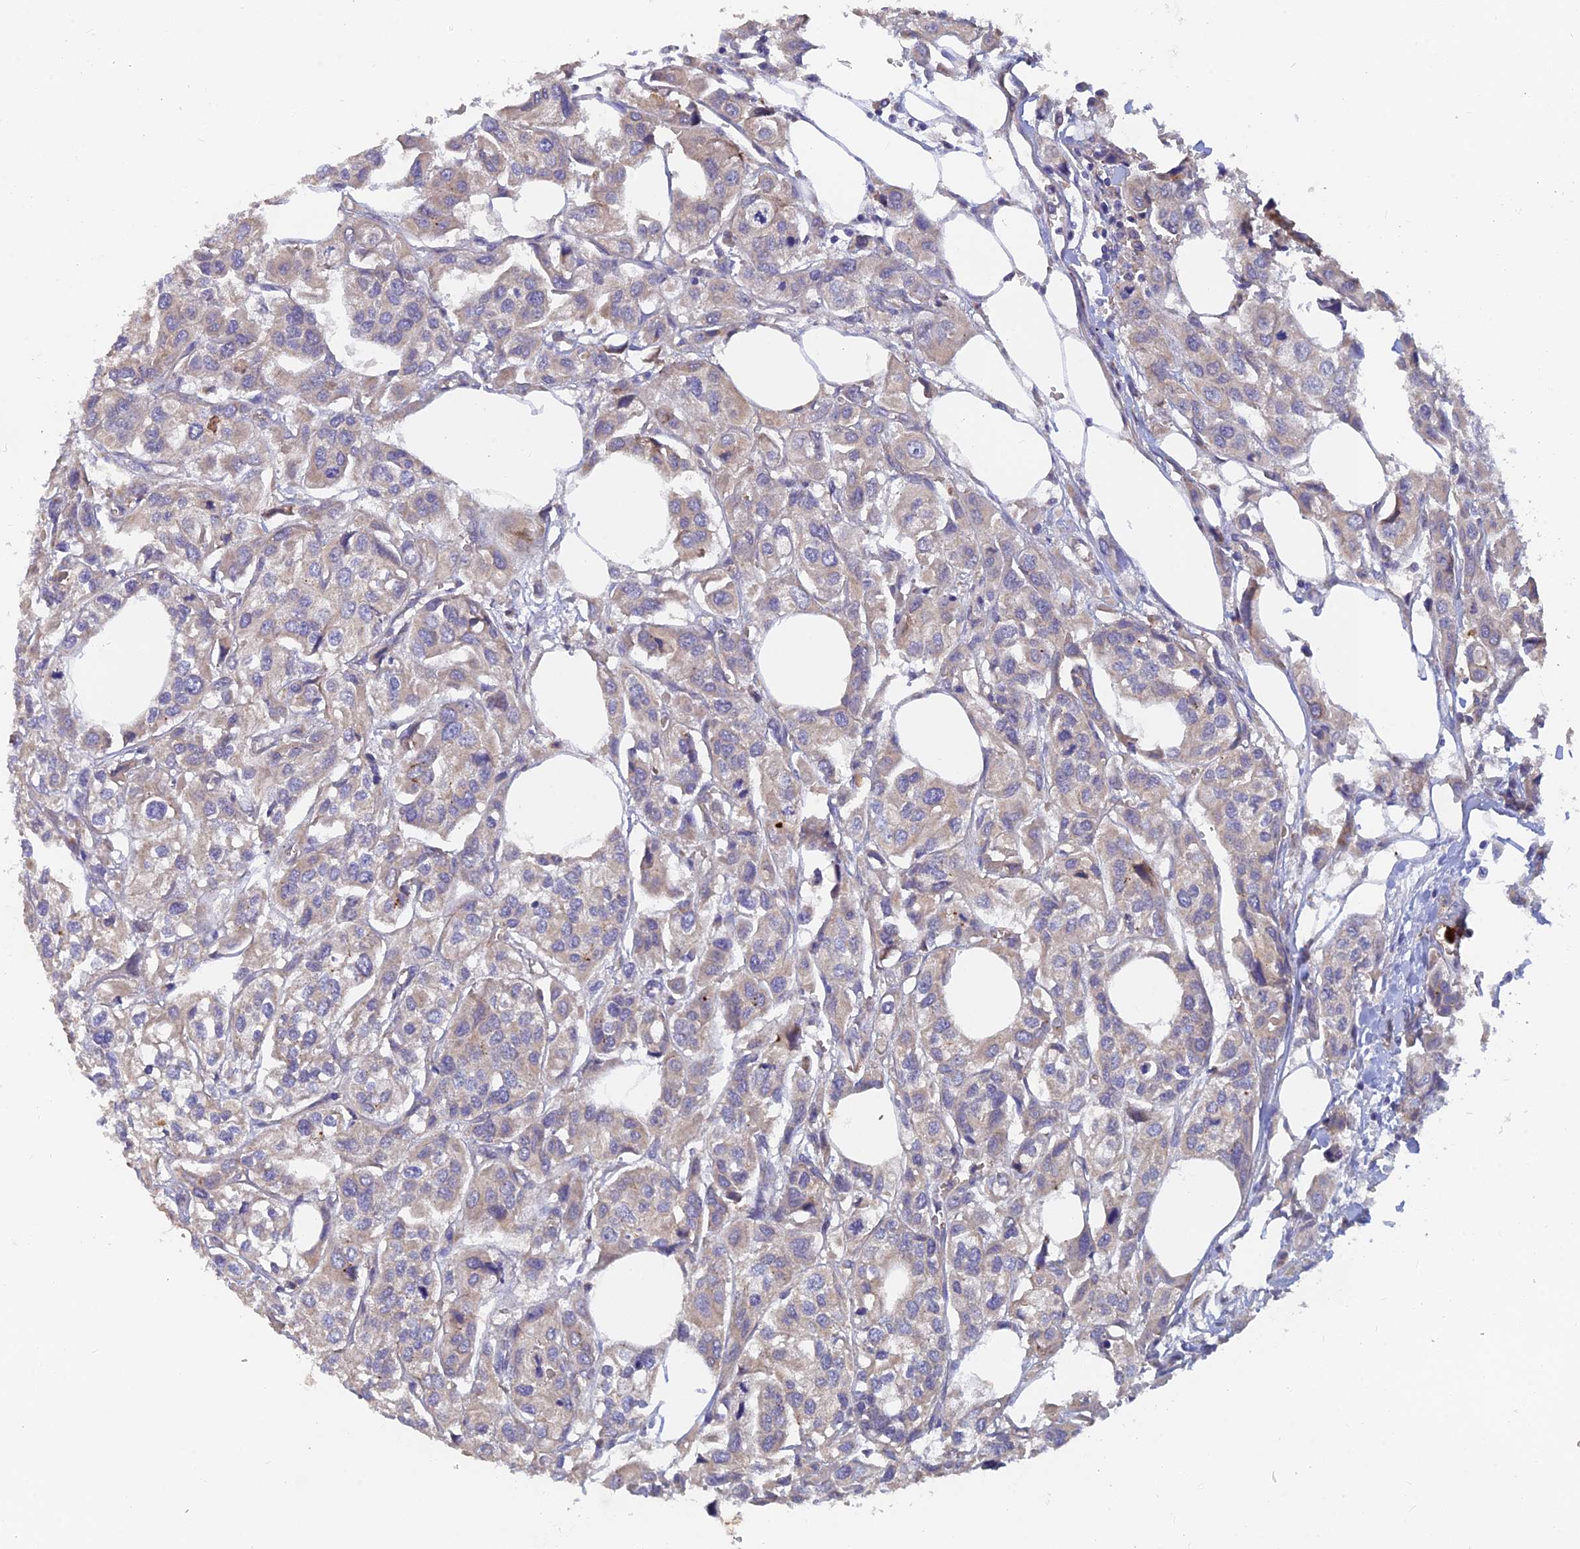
{"staining": {"intensity": "negative", "quantity": "none", "location": "none"}, "tissue": "urothelial cancer", "cell_type": "Tumor cells", "image_type": "cancer", "snomed": [{"axis": "morphology", "description": "Urothelial carcinoma, High grade"}, {"axis": "topography", "description": "Urinary bladder"}], "caption": "Tumor cells are negative for protein expression in human urothelial cancer.", "gene": "ARRDC1", "patient": {"sex": "male", "age": 67}}